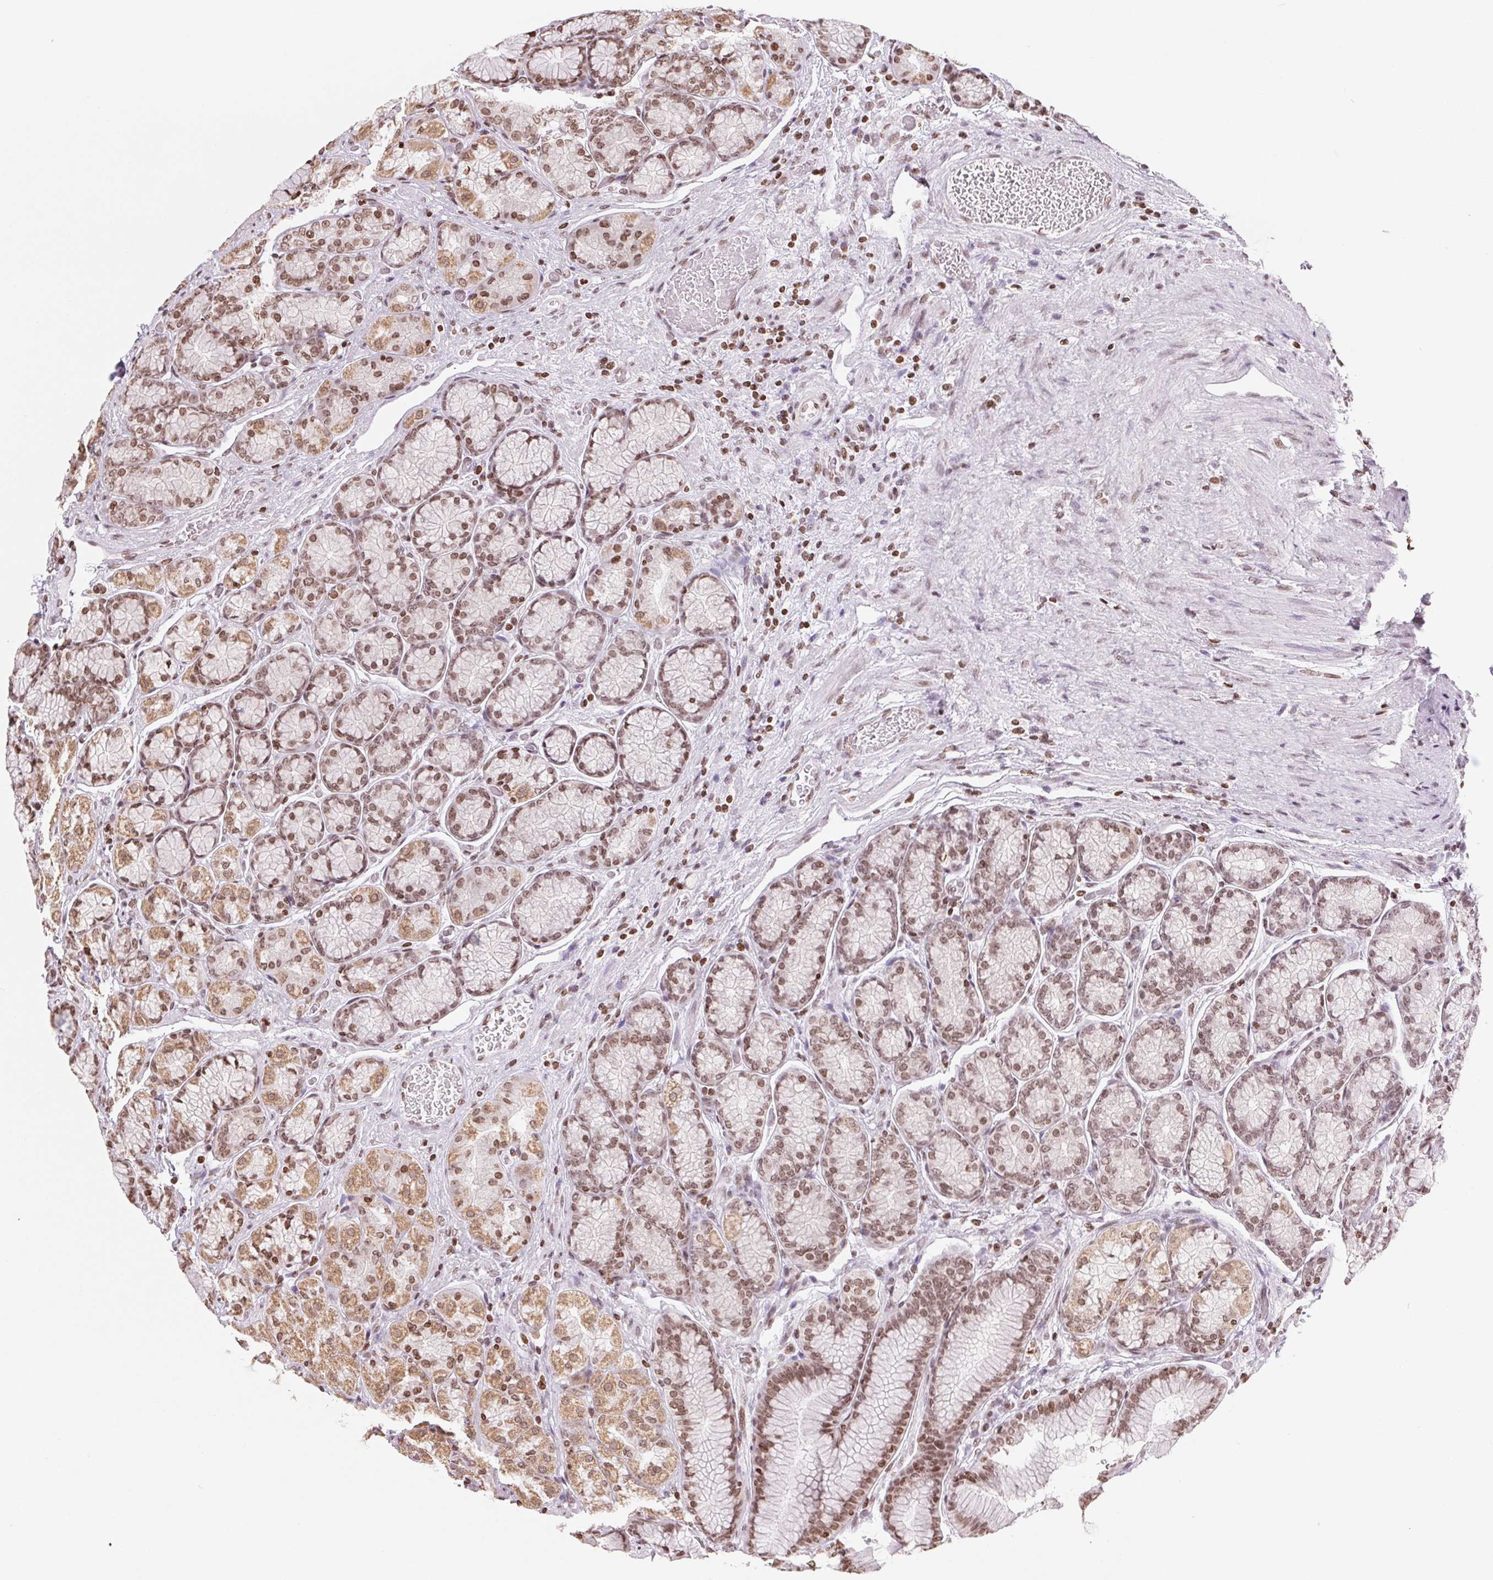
{"staining": {"intensity": "moderate", "quantity": ">75%", "location": "nuclear"}, "tissue": "stomach", "cell_type": "Glandular cells", "image_type": "normal", "snomed": [{"axis": "morphology", "description": "Normal tissue, NOS"}, {"axis": "morphology", "description": "Adenocarcinoma, NOS"}, {"axis": "morphology", "description": "Adenocarcinoma, High grade"}, {"axis": "topography", "description": "Stomach, upper"}, {"axis": "topography", "description": "Stomach"}], "caption": "Immunohistochemistry (IHC) photomicrograph of unremarkable stomach stained for a protein (brown), which displays medium levels of moderate nuclear staining in about >75% of glandular cells.", "gene": "SMIM12", "patient": {"sex": "female", "age": 65}}